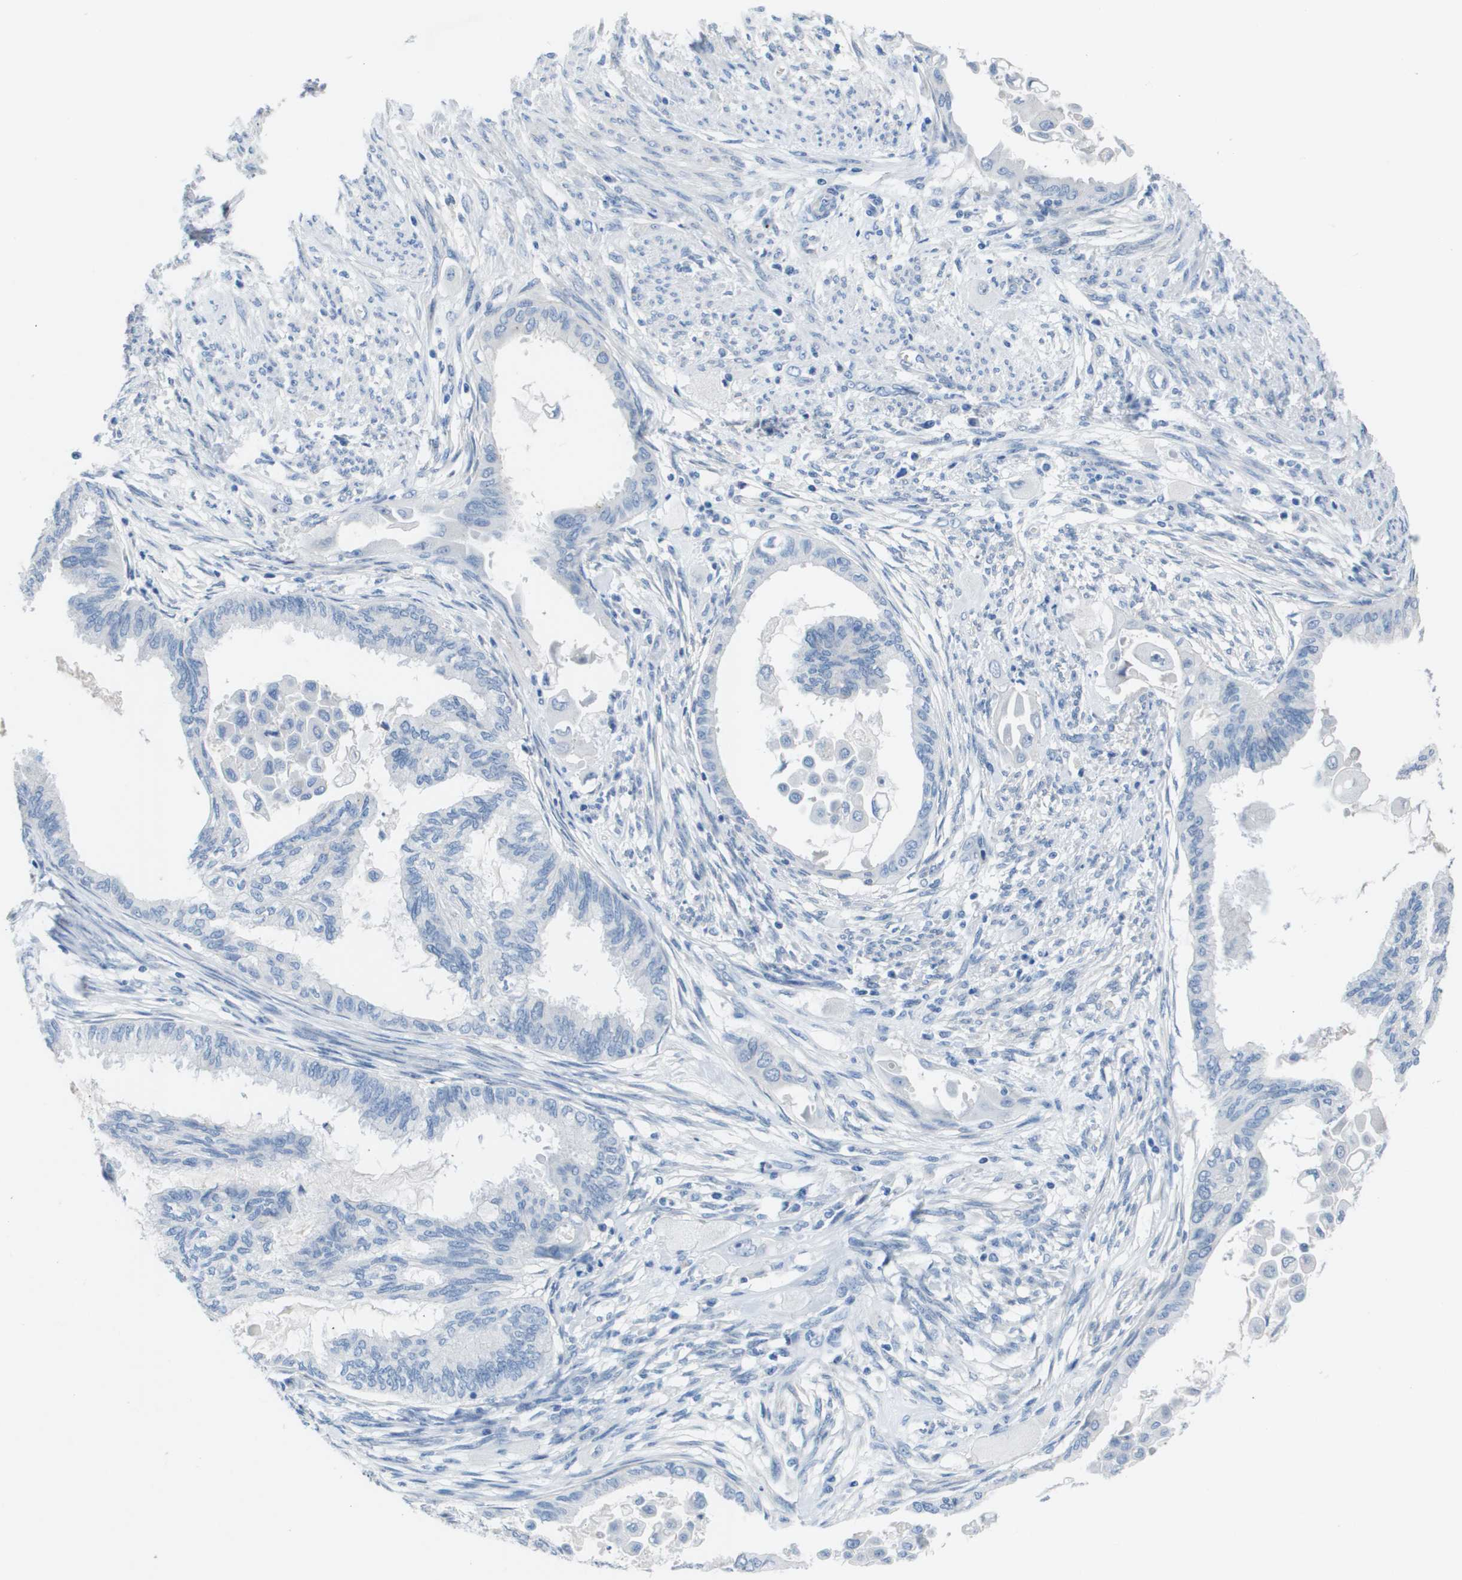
{"staining": {"intensity": "negative", "quantity": "none", "location": "none"}, "tissue": "cervical cancer", "cell_type": "Tumor cells", "image_type": "cancer", "snomed": [{"axis": "morphology", "description": "Normal tissue, NOS"}, {"axis": "morphology", "description": "Adenocarcinoma, NOS"}, {"axis": "topography", "description": "Cervix"}, {"axis": "topography", "description": "Endometrium"}], "caption": "This is an immunohistochemistry image of cervical cancer (adenocarcinoma). There is no staining in tumor cells.", "gene": "NCS1", "patient": {"sex": "female", "age": 86}}